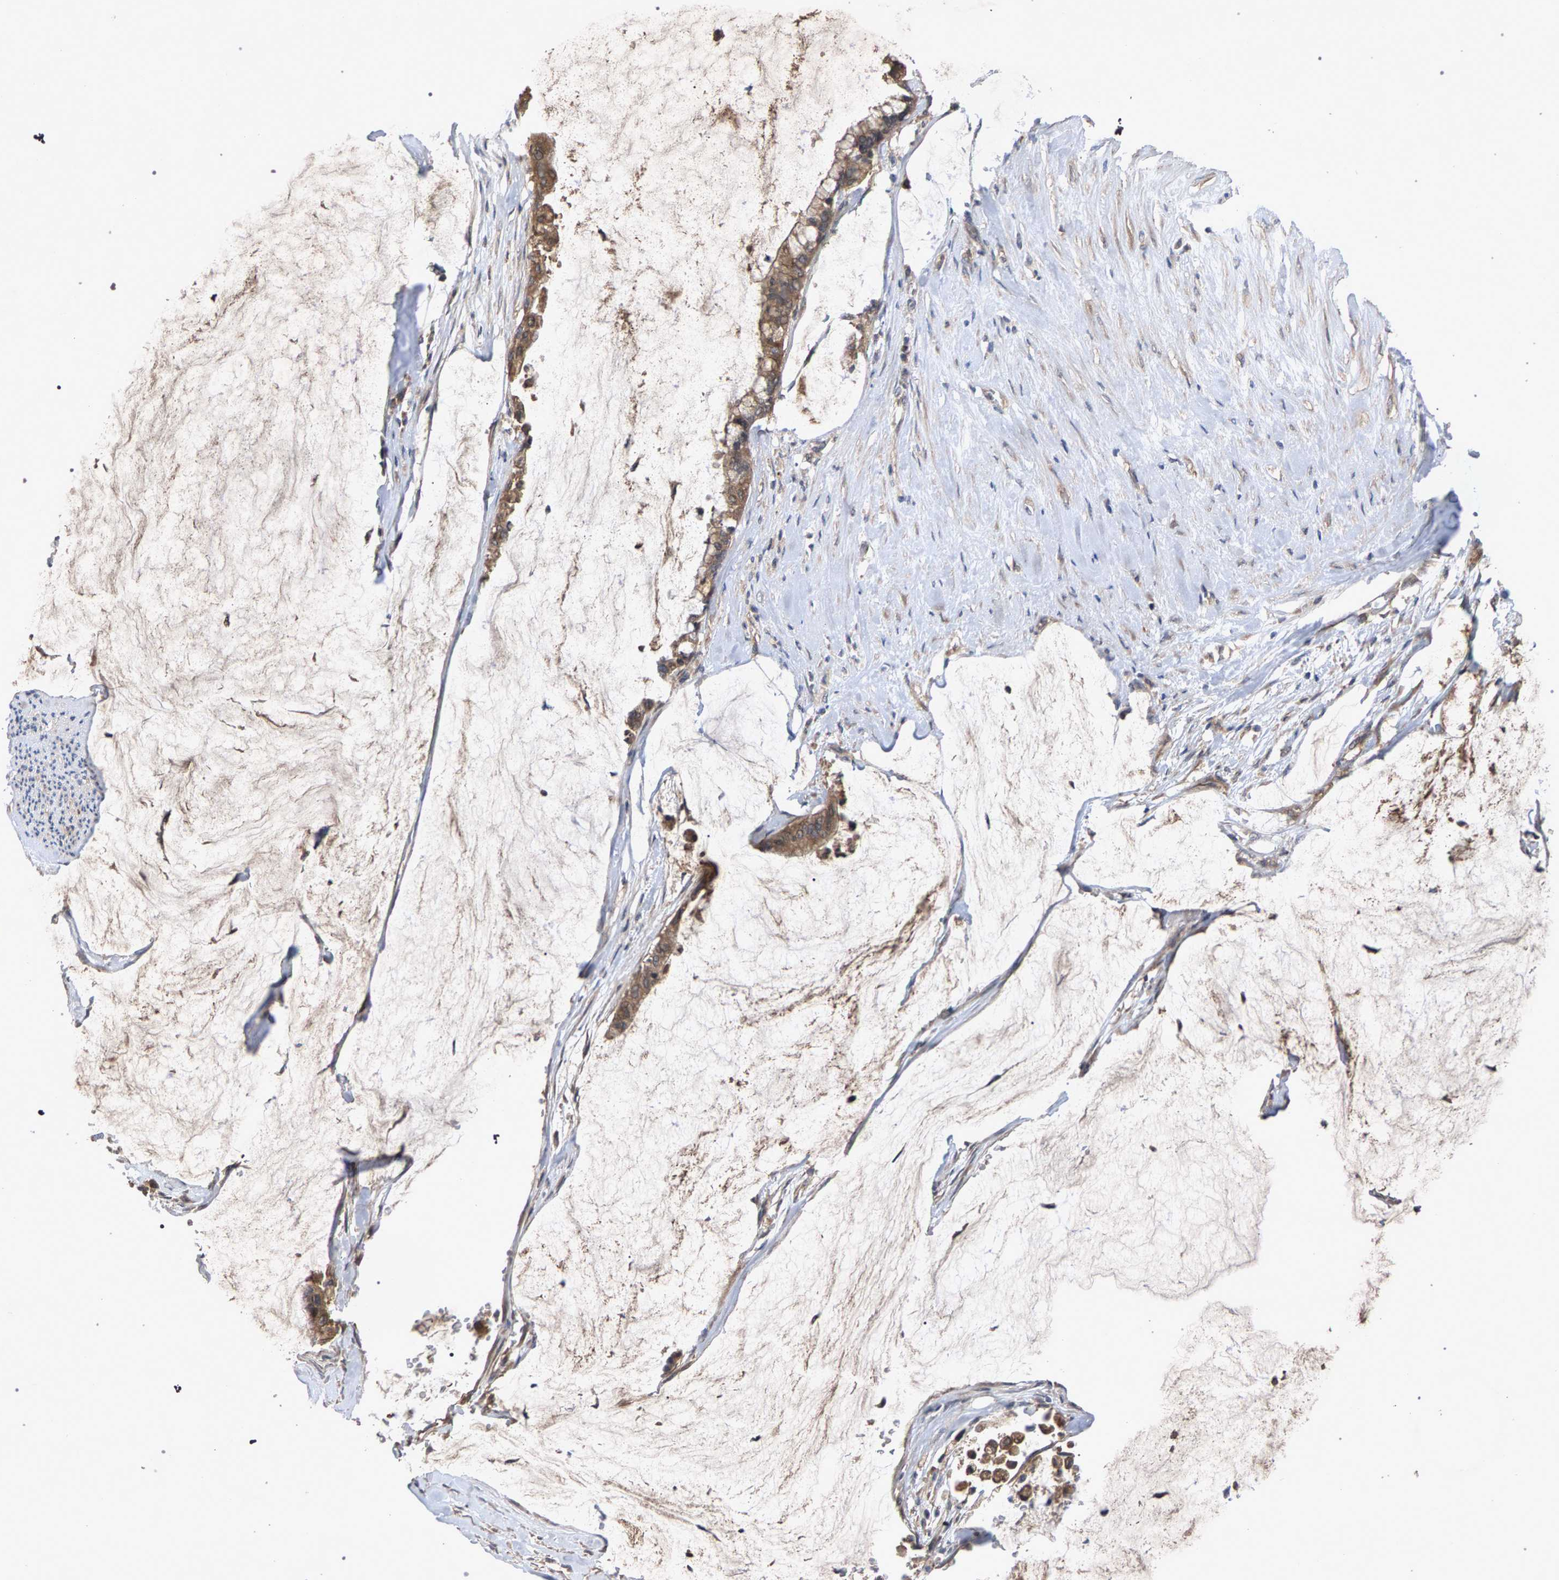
{"staining": {"intensity": "moderate", "quantity": ">75%", "location": "cytoplasmic/membranous"}, "tissue": "pancreatic cancer", "cell_type": "Tumor cells", "image_type": "cancer", "snomed": [{"axis": "morphology", "description": "Adenocarcinoma, NOS"}, {"axis": "topography", "description": "Pancreas"}], "caption": "Protein positivity by immunohistochemistry reveals moderate cytoplasmic/membranous expression in approximately >75% of tumor cells in pancreatic adenocarcinoma.", "gene": "SLC4A4", "patient": {"sex": "male", "age": 41}}